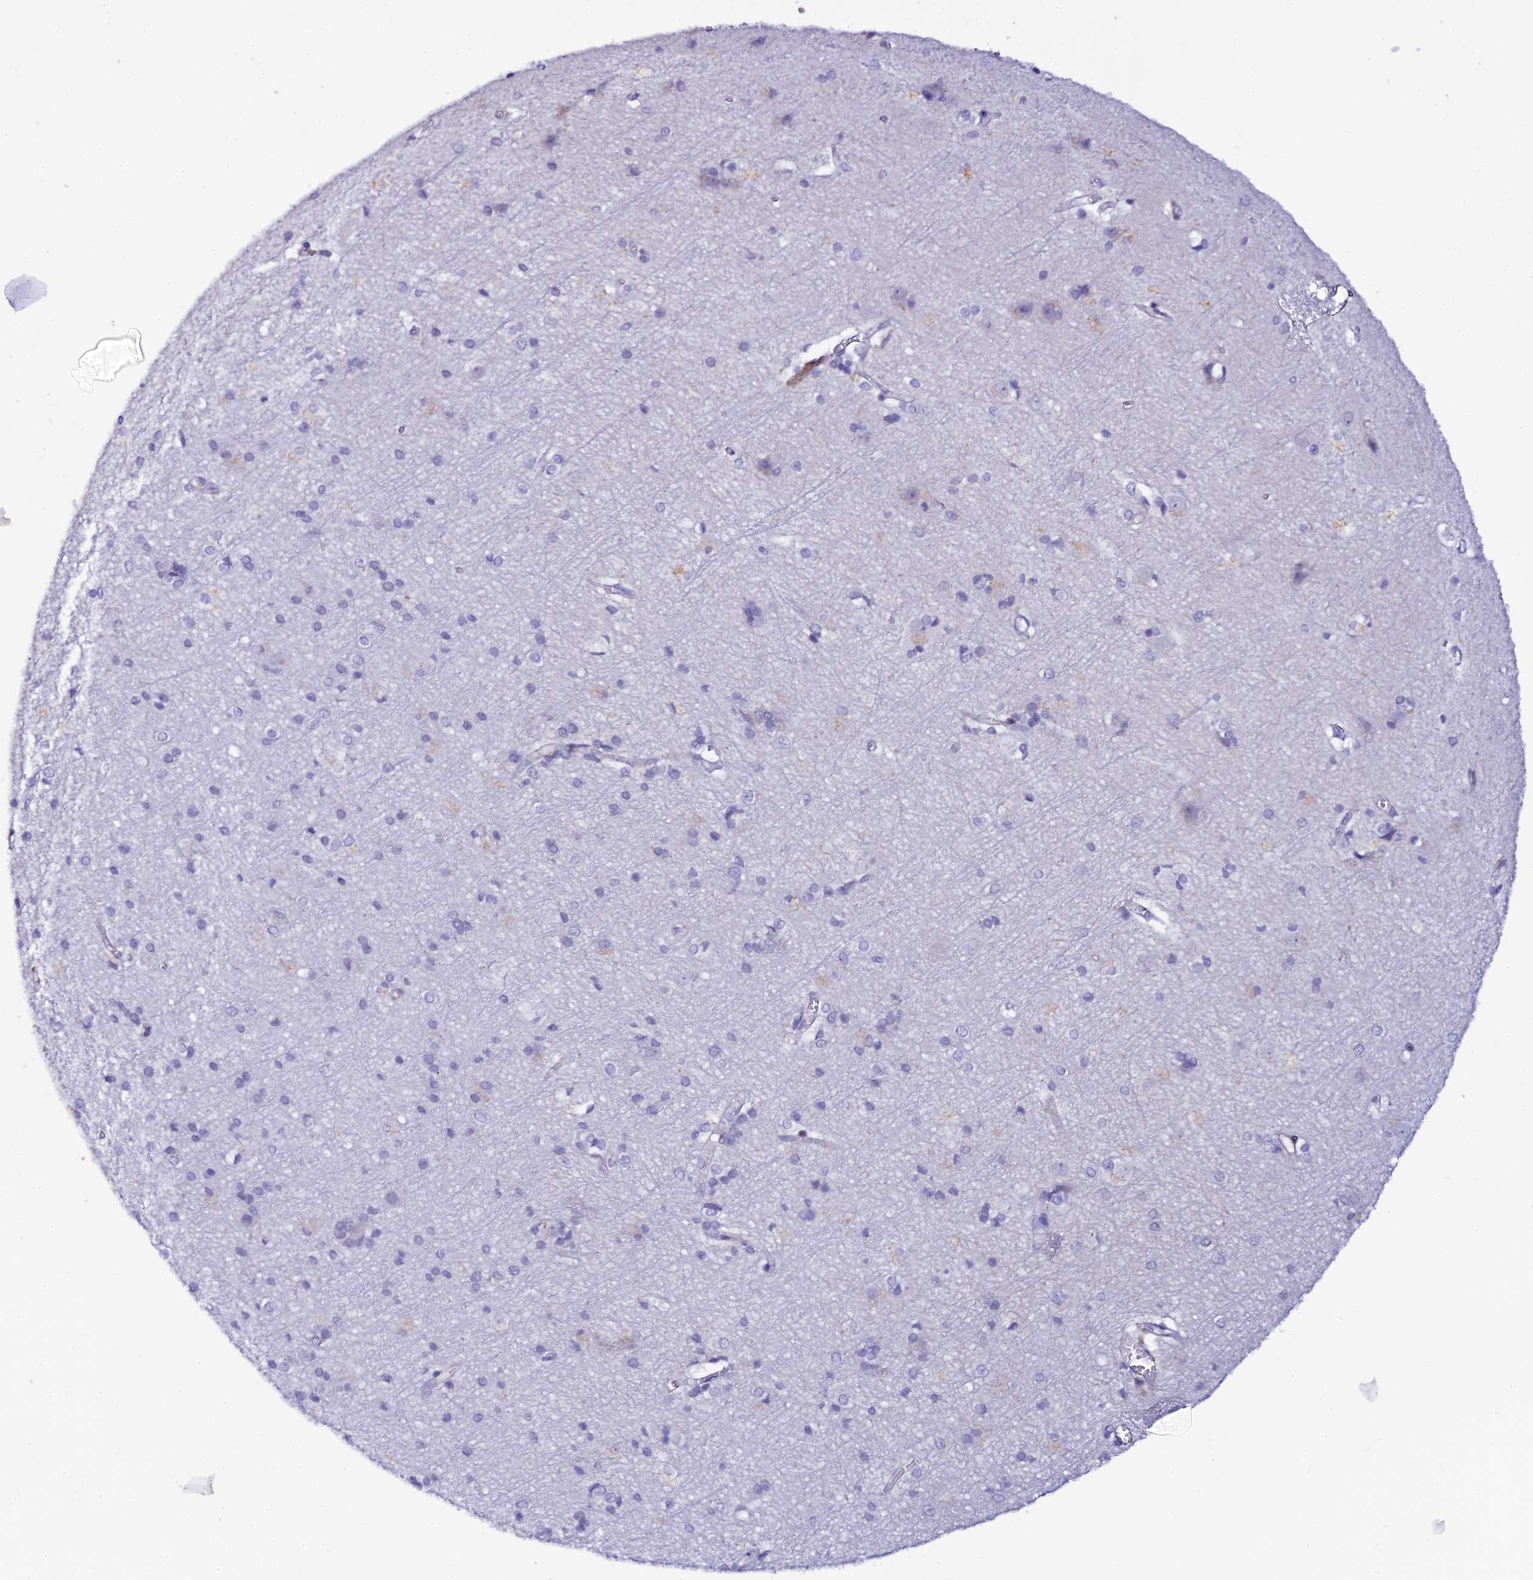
{"staining": {"intensity": "negative", "quantity": "none", "location": "none"}, "tissue": "cerebral cortex", "cell_type": "Endothelial cells", "image_type": "normal", "snomed": [{"axis": "morphology", "description": "Normal tissue, NOS"}, {"axis": "topography", "description": "Cerebral cortex"}], "caption": "Endothelial cells are negative for brown protein staining in unremarkable cerebral cortex. Brightfield microscopy of immunohistochemistry (IHC) stained with DAB (brown) and hematoxylin (blue), captured at high magnification.", "gene": "RASGEF1B", "patient": {"sex": "male", "age": 54}}